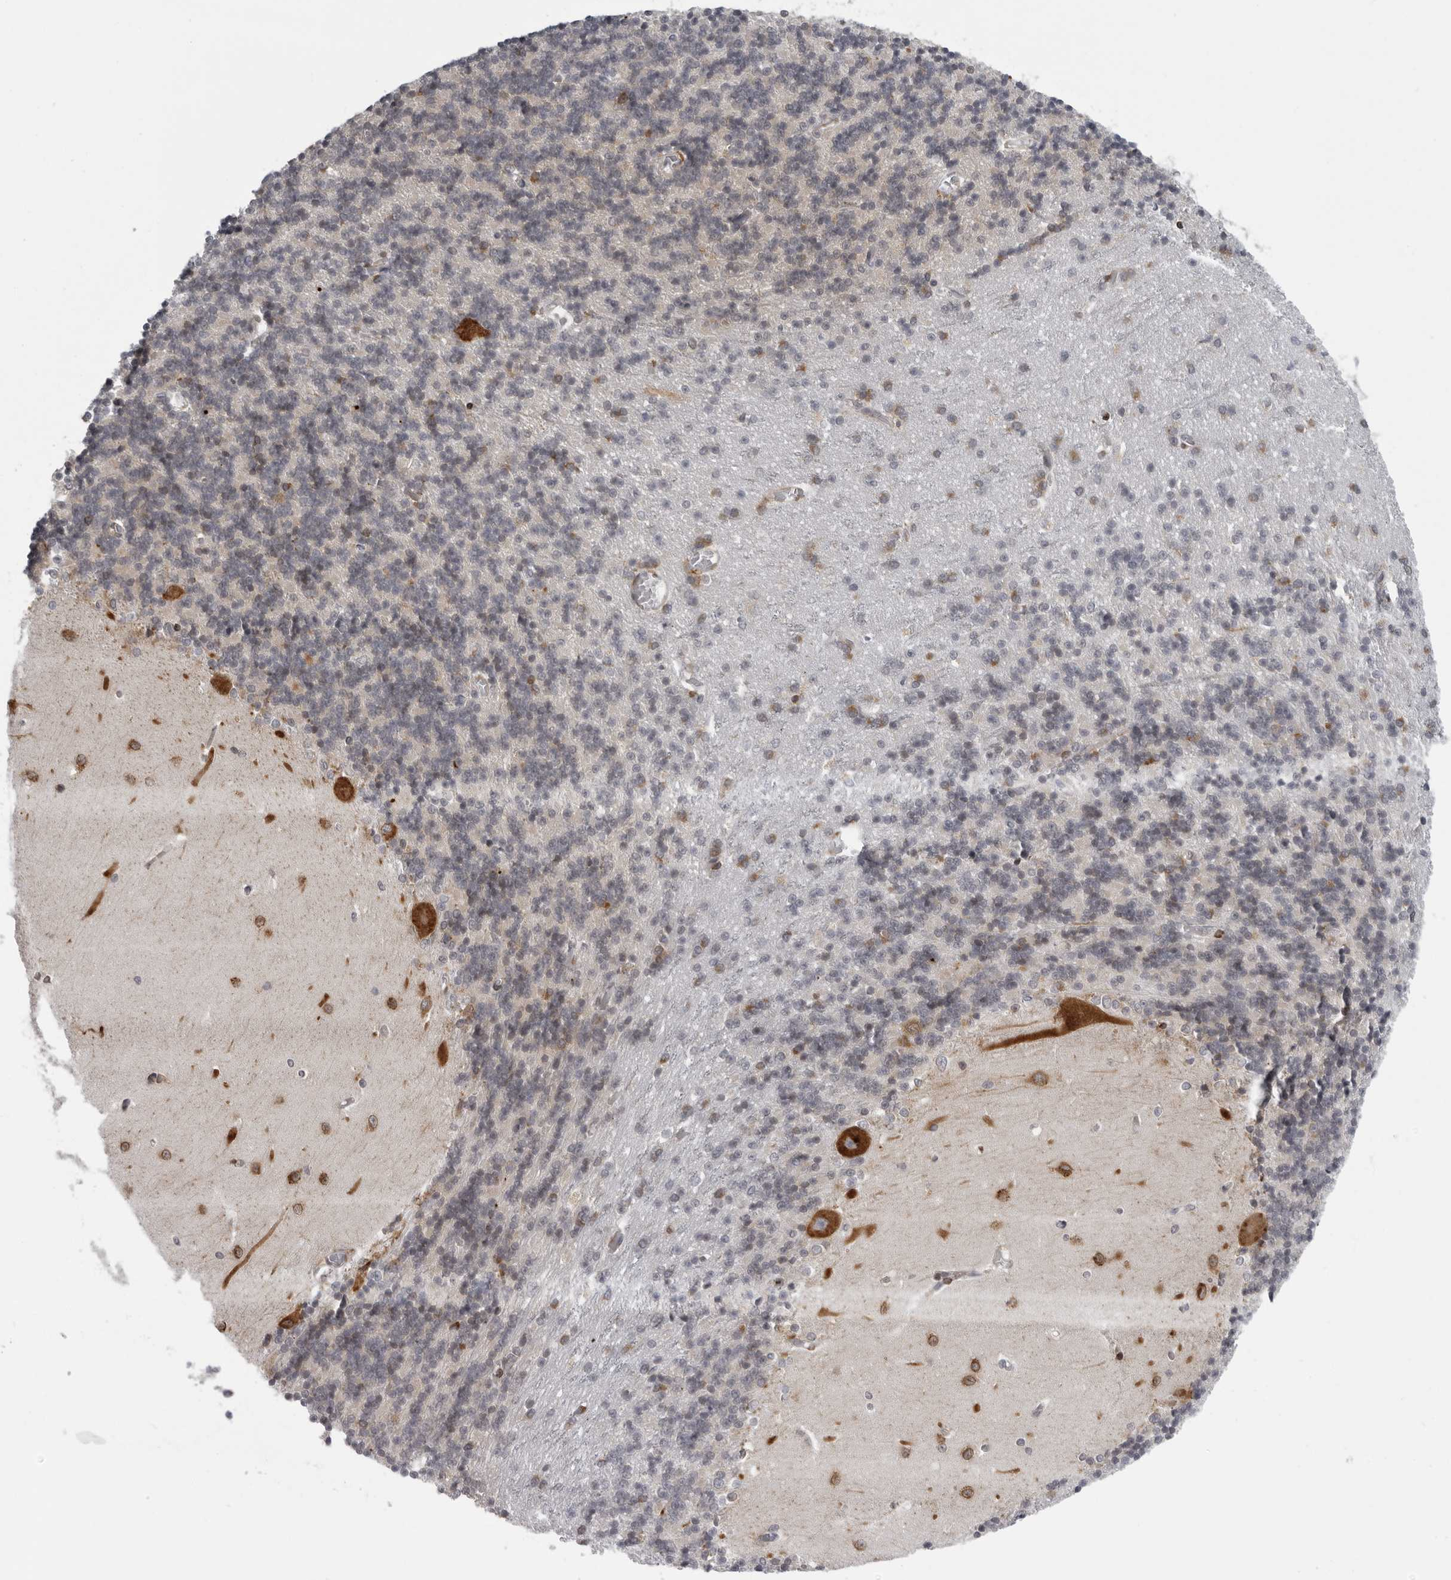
{"staining": {"intensity": "weak", "quantity": "<25%", "location": "cytoplasmic/membranous"}, "tissue": "cerebellum", "cell_type": "Cells in granular layer", "image_type": "normal", "snomed": [{"axis": "morphology", "description": "Normal tissue, NOS"}, {"axis": "topography", "description": "Cerebellum"}], "caption": "IHC image of unremarkable human cerebellum stained for a protein (brown), which demonstrates no expression in cells in granular layer.", "gene": "ALPK2", "patient": {"sex": "male", "age": 37}}